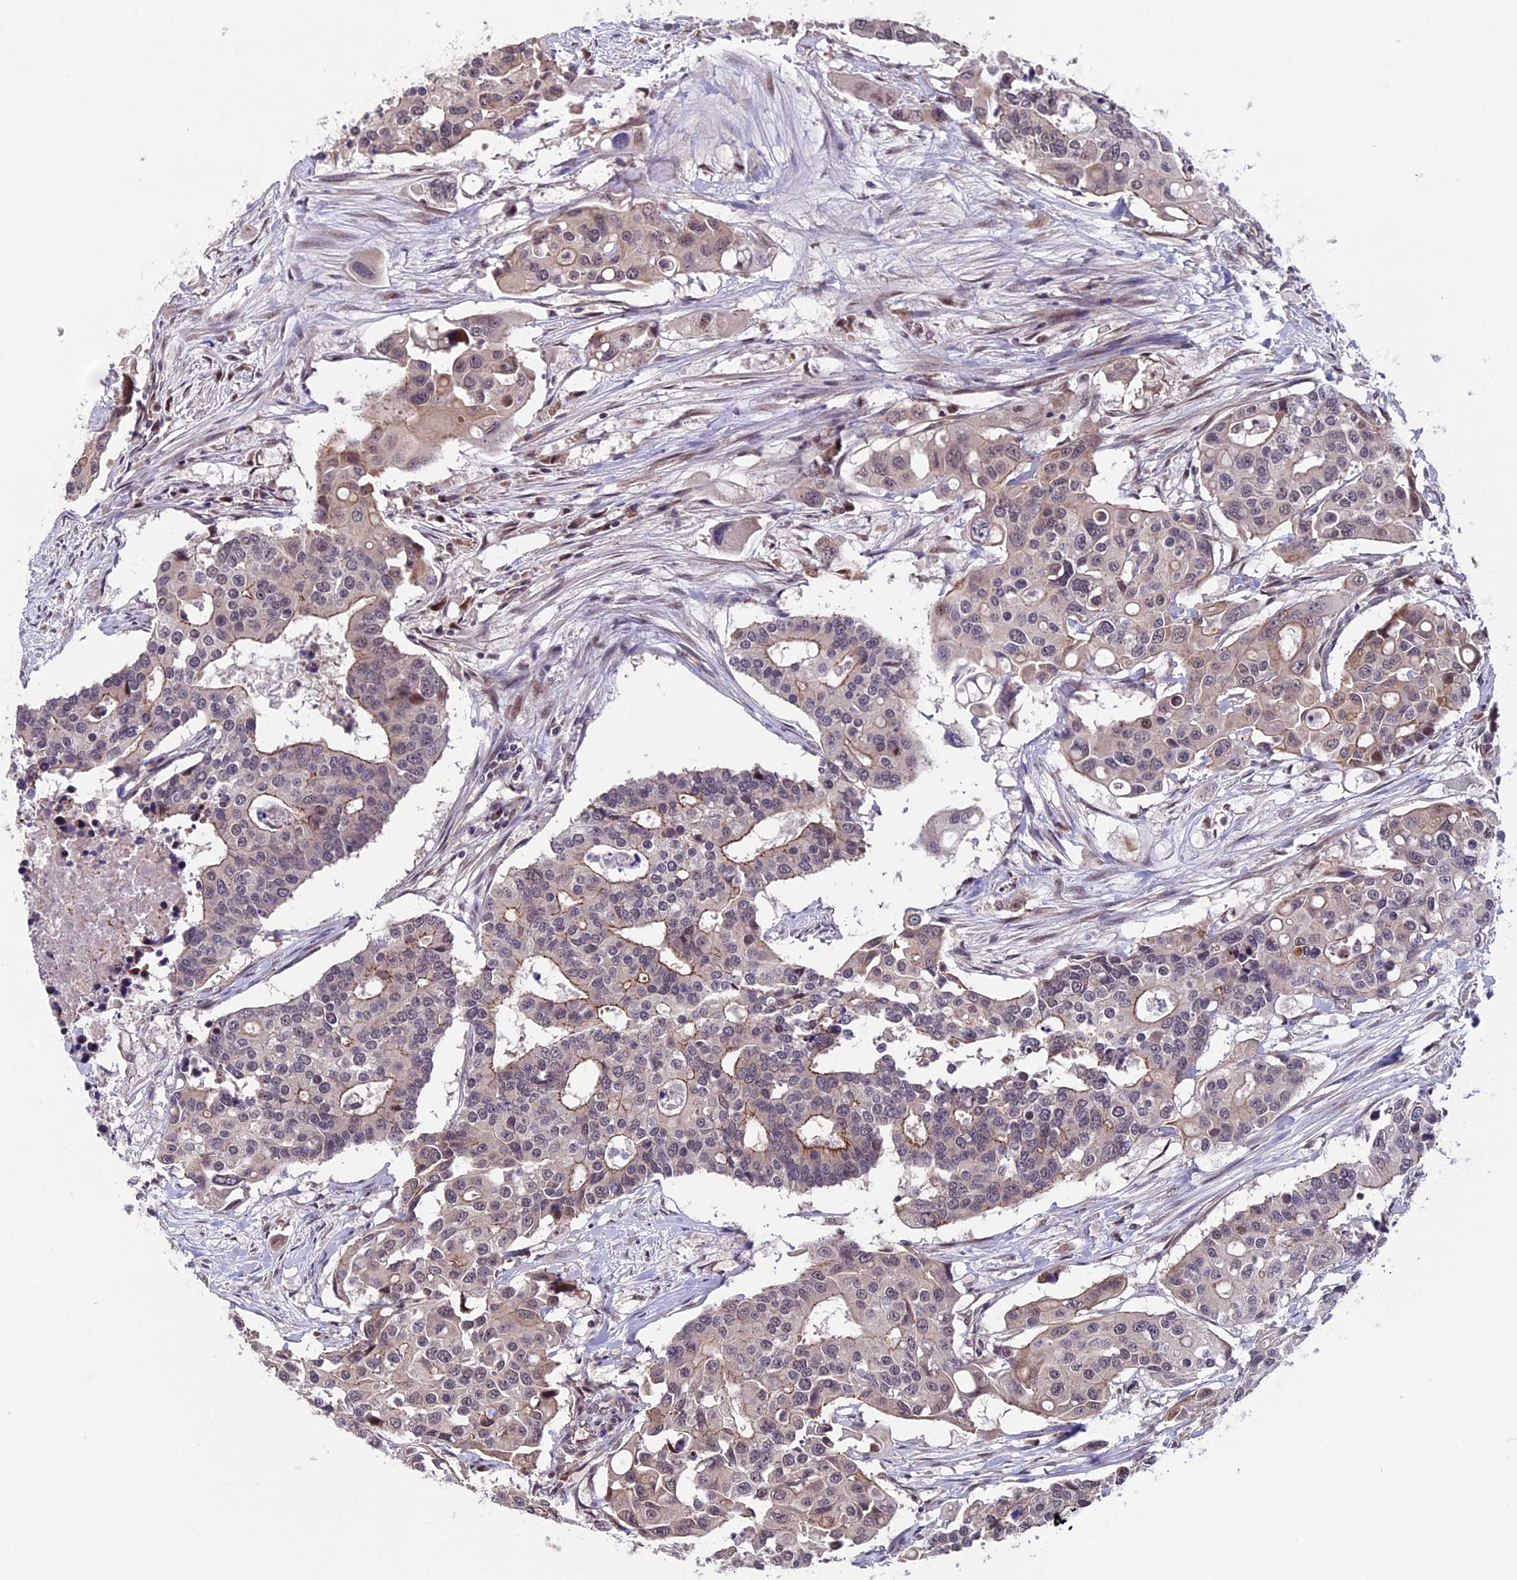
{"staining": {"intensity": "moderate", "quantity": "<25%", "location": "cytoplasmic/membranous"}, "tissue": "colorectal cancer", "cell_type": "Tumor cells", "image_type": "cancer", "snomed": [{"axis": "morphology", "description": "Adenocarcinoma, NOS"}, {"axis": "topography", "description": "Colon"}], "caption": "Immunohistochemical staining of colorectal adenocarcinoma demonstrates low levels of moderate cytoplasmic/membranous staining in approximately <25% of tumor cells. The protein of interest is shown in brown color, while the nuclei are stained blue.", "gene": "SIPA1L3", "patient": {"sex": "male", "age": 77}}